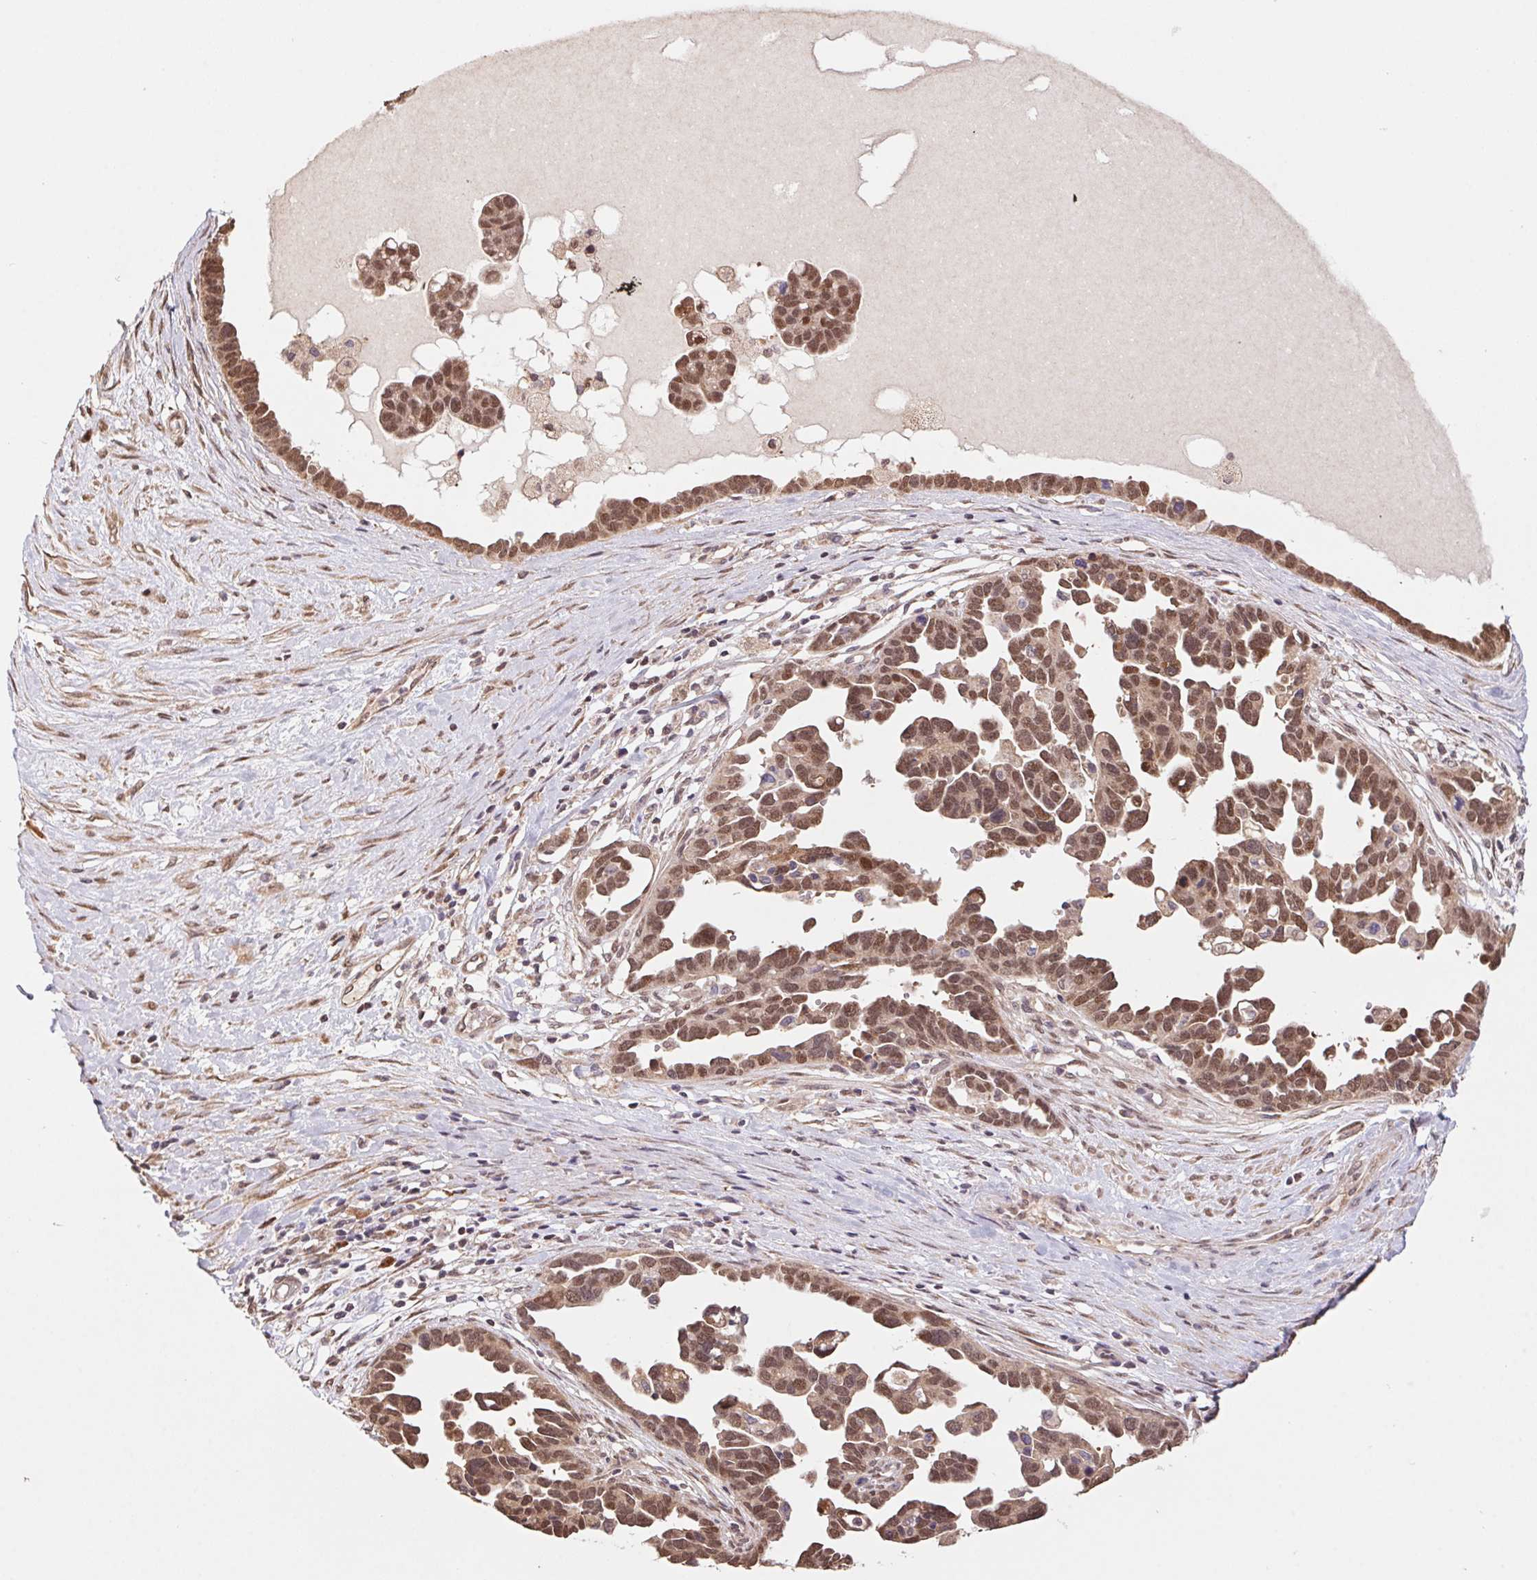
{"staining": {"intensity": "moderate", "quantity": ">75%", "location": "nuclear"}, "tissue": "ovarian cancer", "cell_type": "Tumor cells", "image_type": "cancer", "snomed": [{"axis": "morphology", "description": "Cystadenocarcinoma, serous, NOS"}, {"axis": "topography", "description": "Ovary"}], "caption": "Tumor cells show medium levels of moderate nuclear expression in approximately >75% of cells in ovarian cancer. (DAB (3,3'-diaminobenzidine) IHC with brightfield microscopy, high magnification).", "gene": "CUTA", "patient": {"sex": "female", "age": 54}}